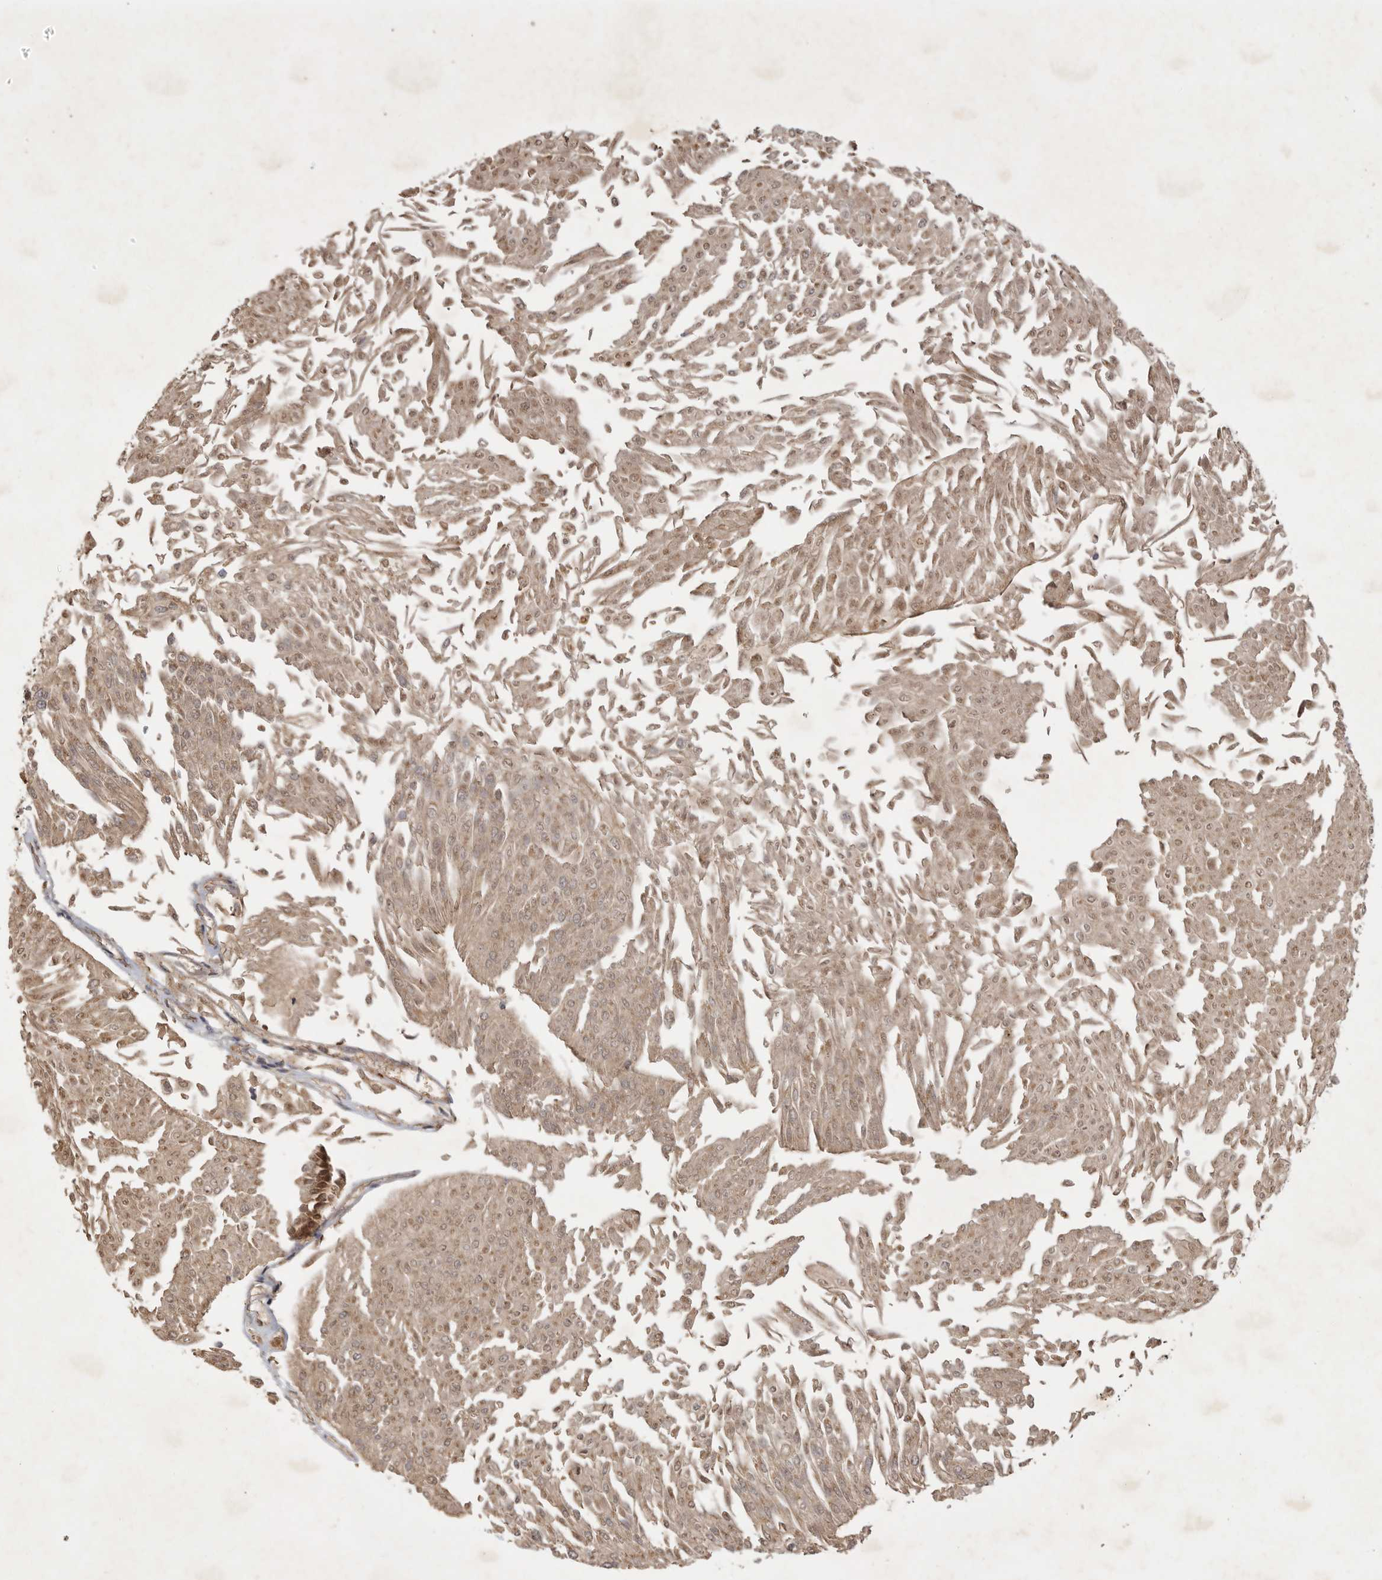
{"staining": {"intensity": "weak", "quantity": ">75%", "location": "cytoplasmic/membranous,nuclear"}, "tissue": "urothelial cancer", "cell_type": "Tumor cells", "image_type": "cancer", "snomed": [{"axis": "morphology", "description": "Urothelial carcinoma, Low grade"}, {"axis": "topography", "description": "Urinary bladder"}], "caption": "Urothelial carcinoma (low-grade) stained for a protein demonstrates weak cytoplasmic/membranous and nuclear positivity in tumor cells. The staining is performed using DAB (3,3'-diaminobenzidine) brown chromogen to label protein expression. The nuclei are counter-stained blue using hematoxylin.", "gene": "ZNF232", "patient": {"sex": "male", "age": 67}}